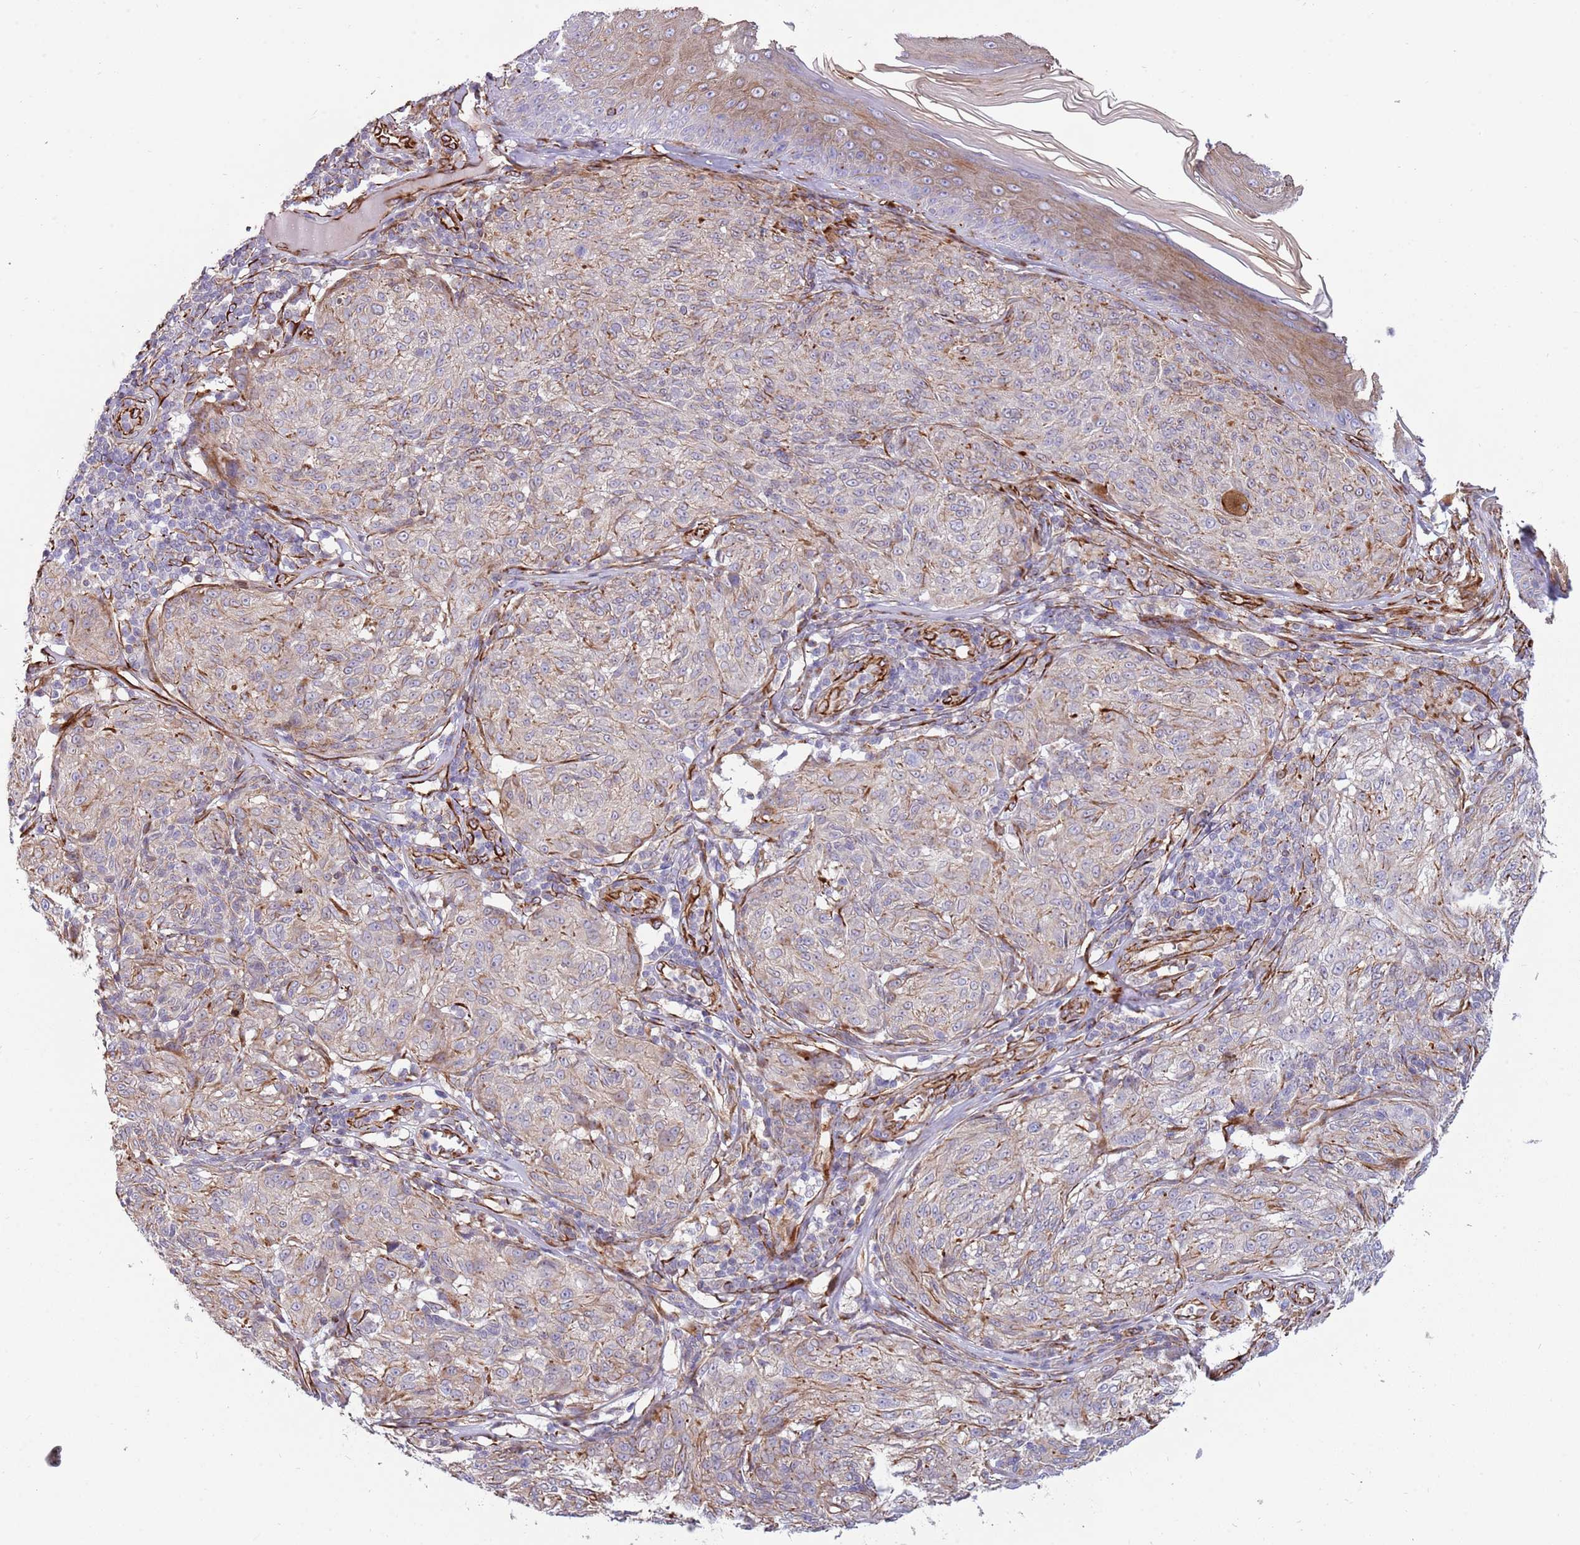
{"staining": {"intensity": "moderate", "quantity": "<25%", "location": "cytoplasmic/membranous"}, "tissue": "melanoma", "cell_type": "Tumor cells", "image_type": "cancer", "snomed": [{"axis": "morphology", "description": "Malignant melanoma, NOS"}, {"axis": "topography", "description": "Skin"}], "caption": "This histopathology image demonstrates malignant melanoma stained with immunohistochemistry (IHC) to label a protein in brown. The cytoplasmic/membranous of tumor cells show moderate positivity for the protein. Nuclei are counter-stained blue.", "gene": "MOGAT1", "patient": {"sex": "female", "age": 63}}